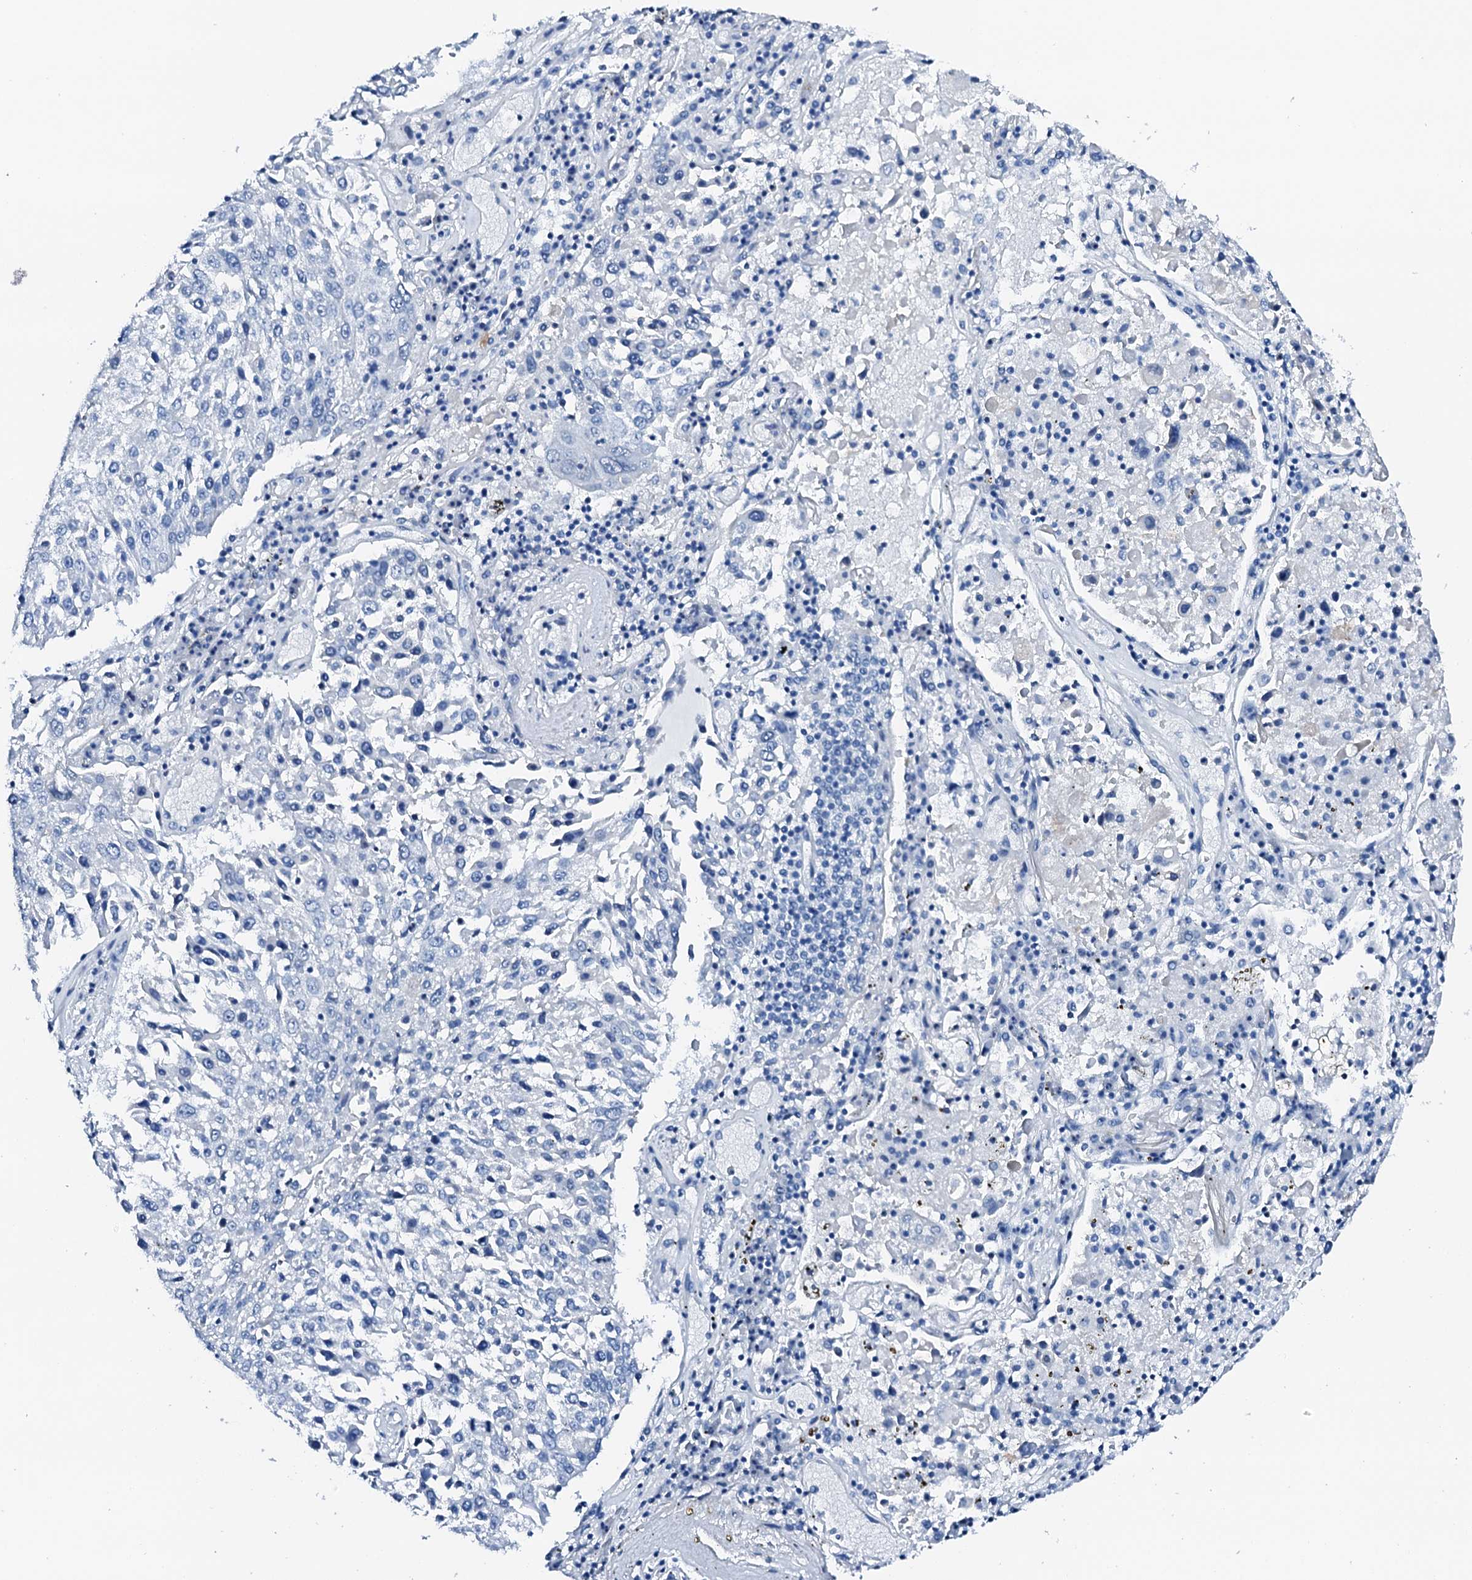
{"staining": {"intensity": "negative", "quantity": "none", "location": "none"}, "tissue": "lung cancer", "cell_type": "Tumor cells", "image_type": "cancer", "snomed": [{"axis": "morphology", "description": "Squamous cell carcinoma, NOS"}, {"axis": "topography", "description": "Lung"}], "caption": "Immunohistochemical staining of lung cancer displays no significant staining in tumor cells.", "gene": "PTH", "patient": {"sex": "male", "age": 65}}